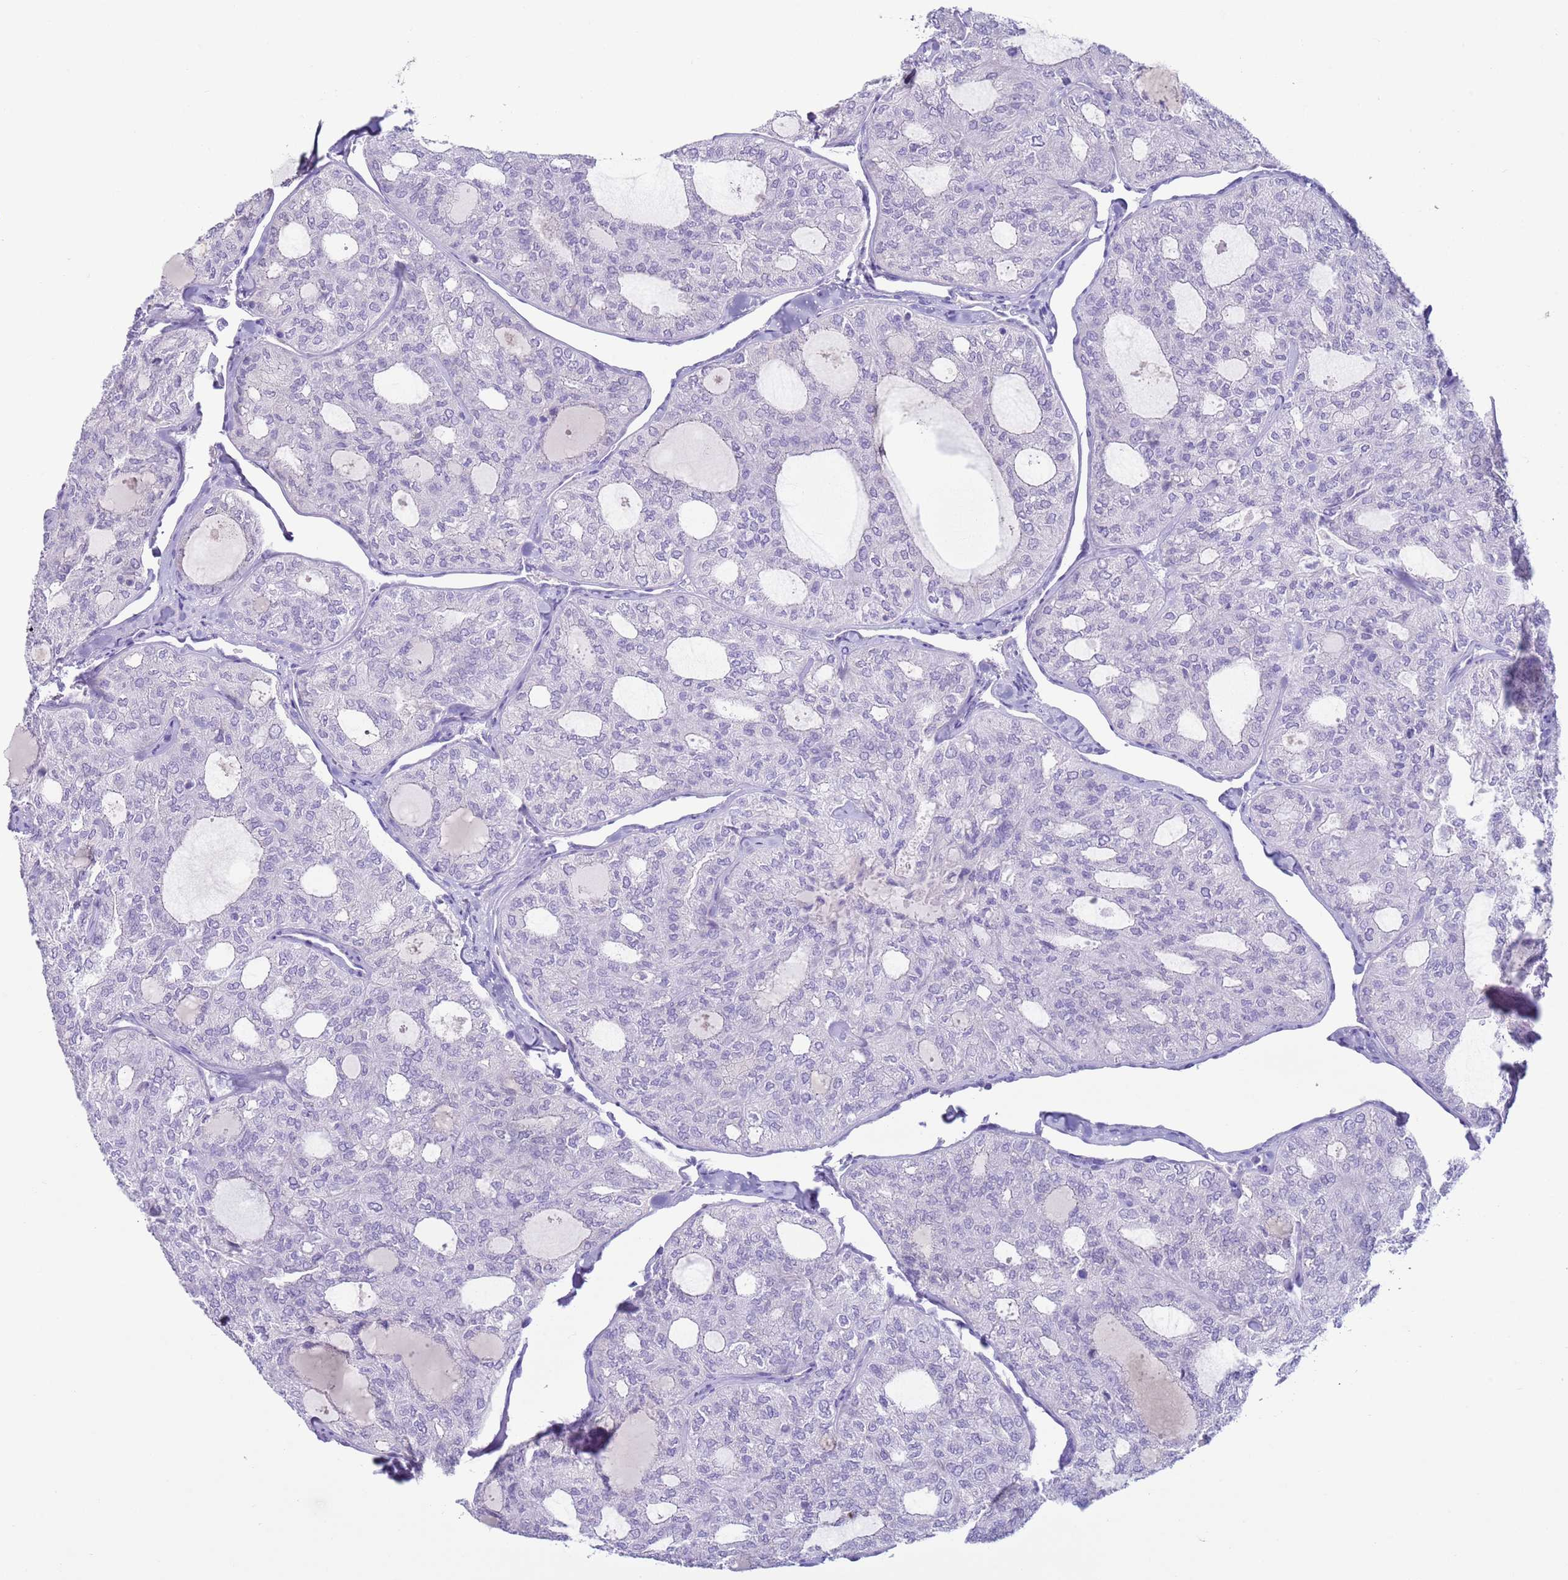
{"staining": {"intensity": "negative", "quantity": "none", "location": "none"}, "tissue": "thyroid cancer", "cell_type": "Tumor cells", "image_type": "cancer", "snomed": [{"axis": "morphology", "description": "Follicular adenoma carcinoma, NOS"}, {"axis": "topography", "description": "Thyroid gland"}], "caption": "Tumor cells are negative for brown protein staining in thyroid cancer (follicular adenoma carcinoma).", "gene": "NPAP1", "patient": {"sex": "male", "age": 75}}